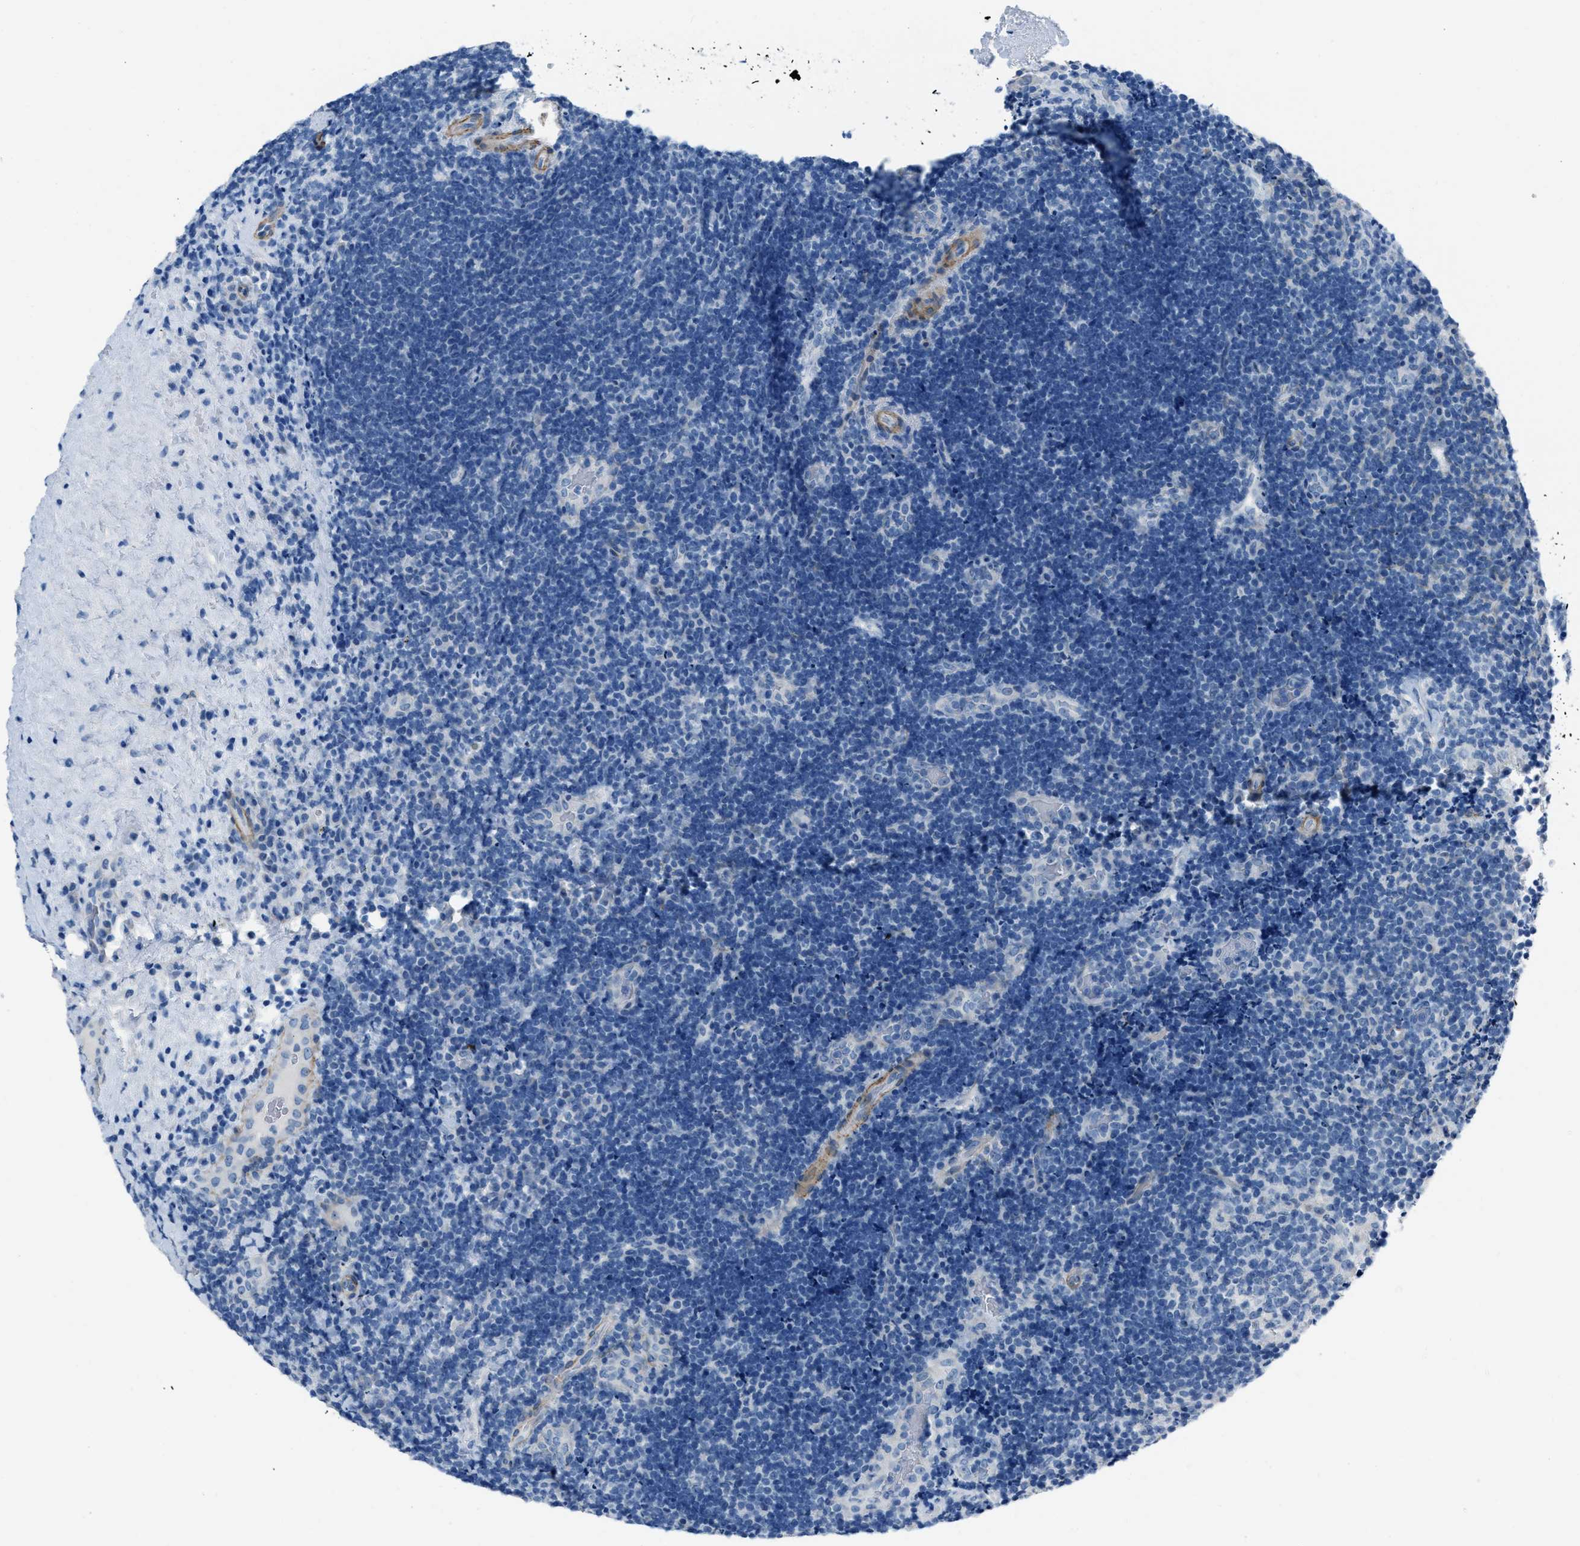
{"staining": {"intensity": "negative", "quantity": "none", "location": "none"}, "tissue": "lymphoma", "cell_type": "Tumor cells", "image_type": "cancer", "snomed": [{"axis": "morphology", "description": "Malignant lymphoma, non-Hodgkin's type, High grade"}, {"axis": "topography", "description": "Tonsil"}], "caption": "This is a micrograph of immunohistochemistry staining of malignant lymphoma, non-Hodgkin's type (high-grade), which shows no expression in tumor cells.", "gene": "SPATC1L", "patient": {"sex": "female", "age": 36}}